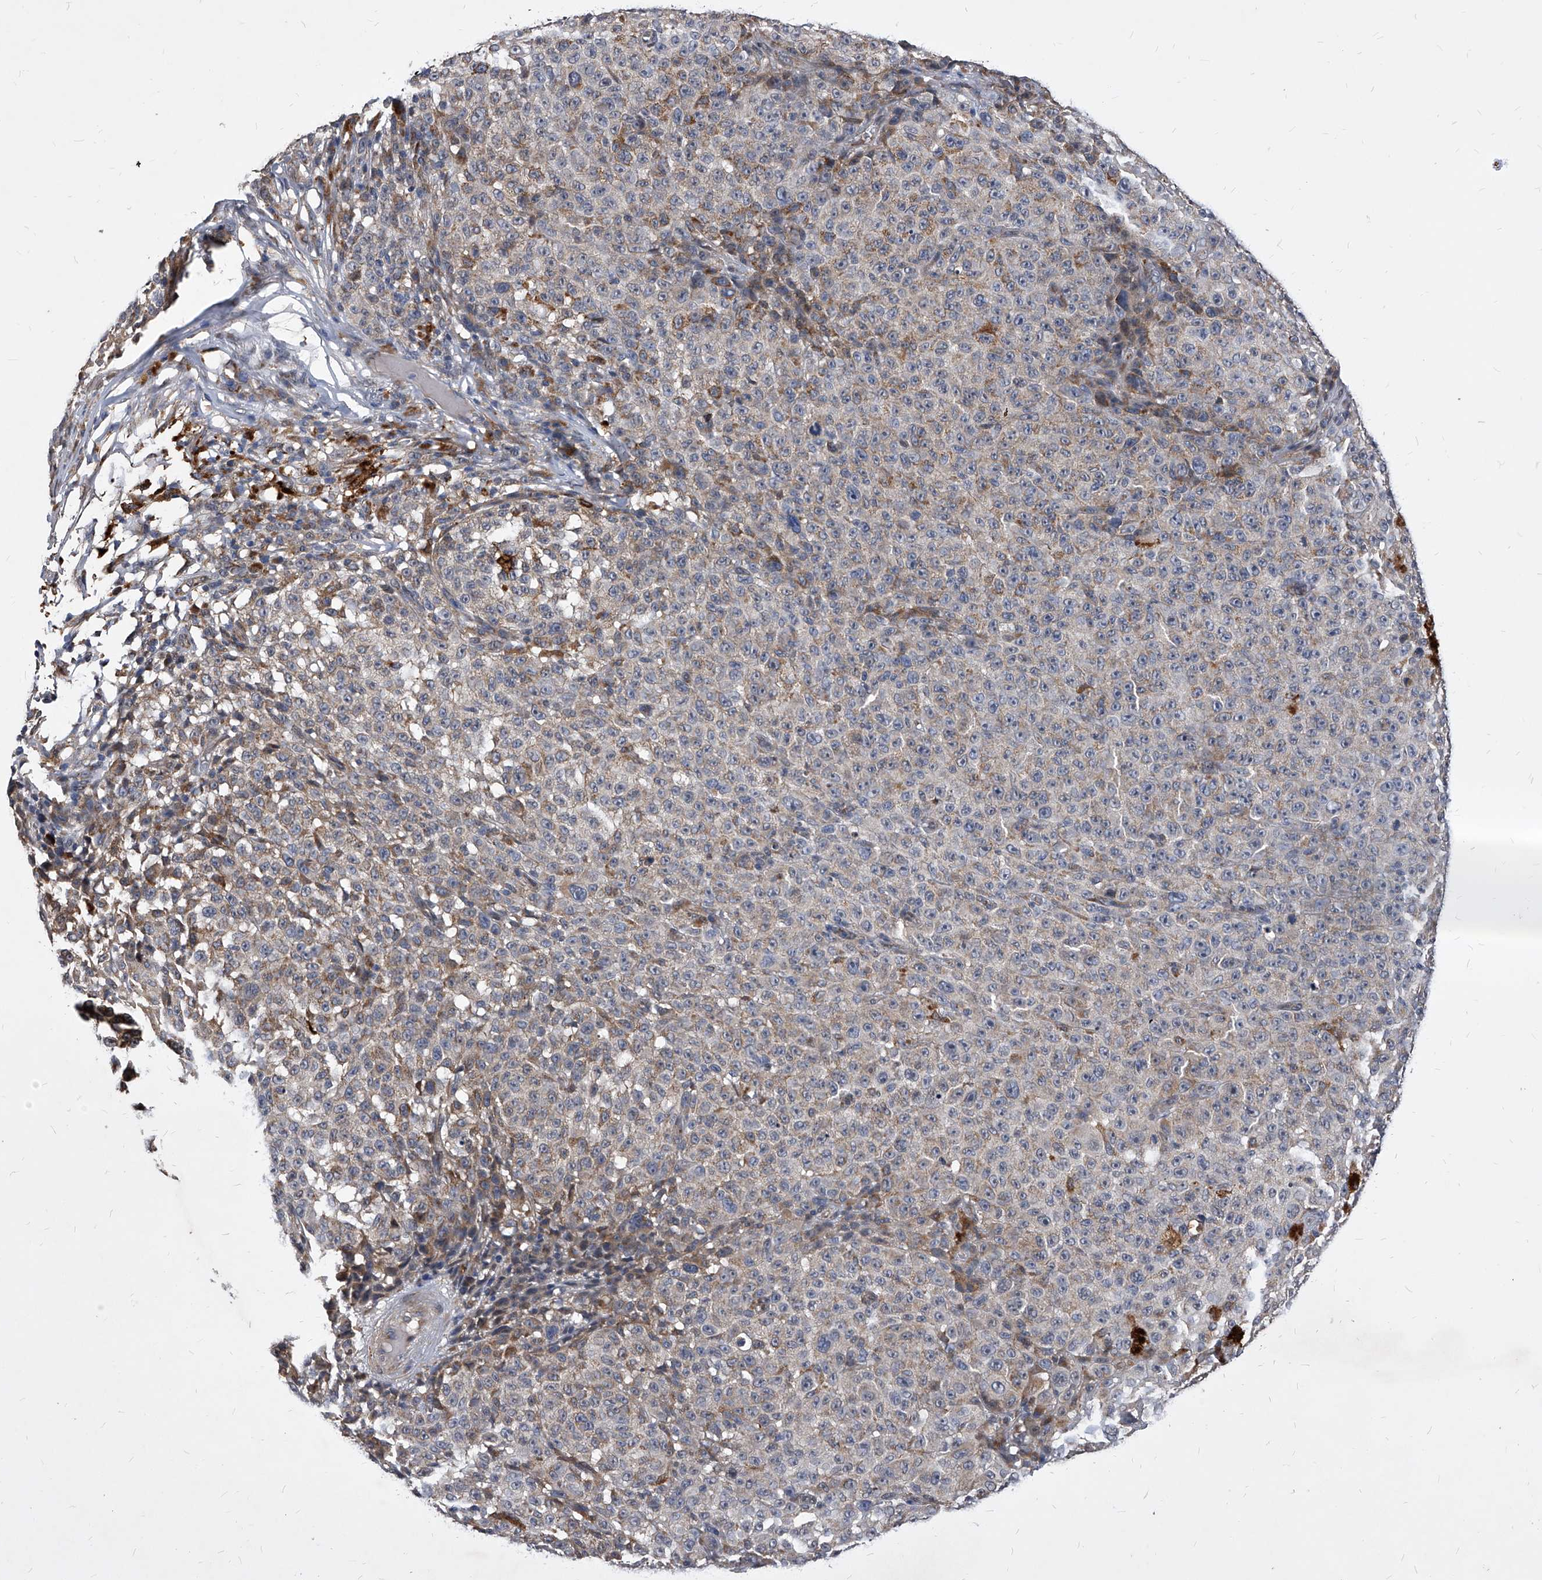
{"staining": {"intensity": "negative", "quantity": "none", "location": "none"}, "tissue": "melanoma", "cell_type": "Tumor cells", "image_type": "cancer", "snomed": [{"axis": "morphology", "description": "Malignant melanoma, NOS"}, {"axis": "topography", "description": "Skin"}], "caption": "High power microscopy micrograph of an IHC image of malignant melanoma, revealing no significant expression in tumor cells.", "gene": "SOBP", "patient": {"sex": "female", "age": 82}}